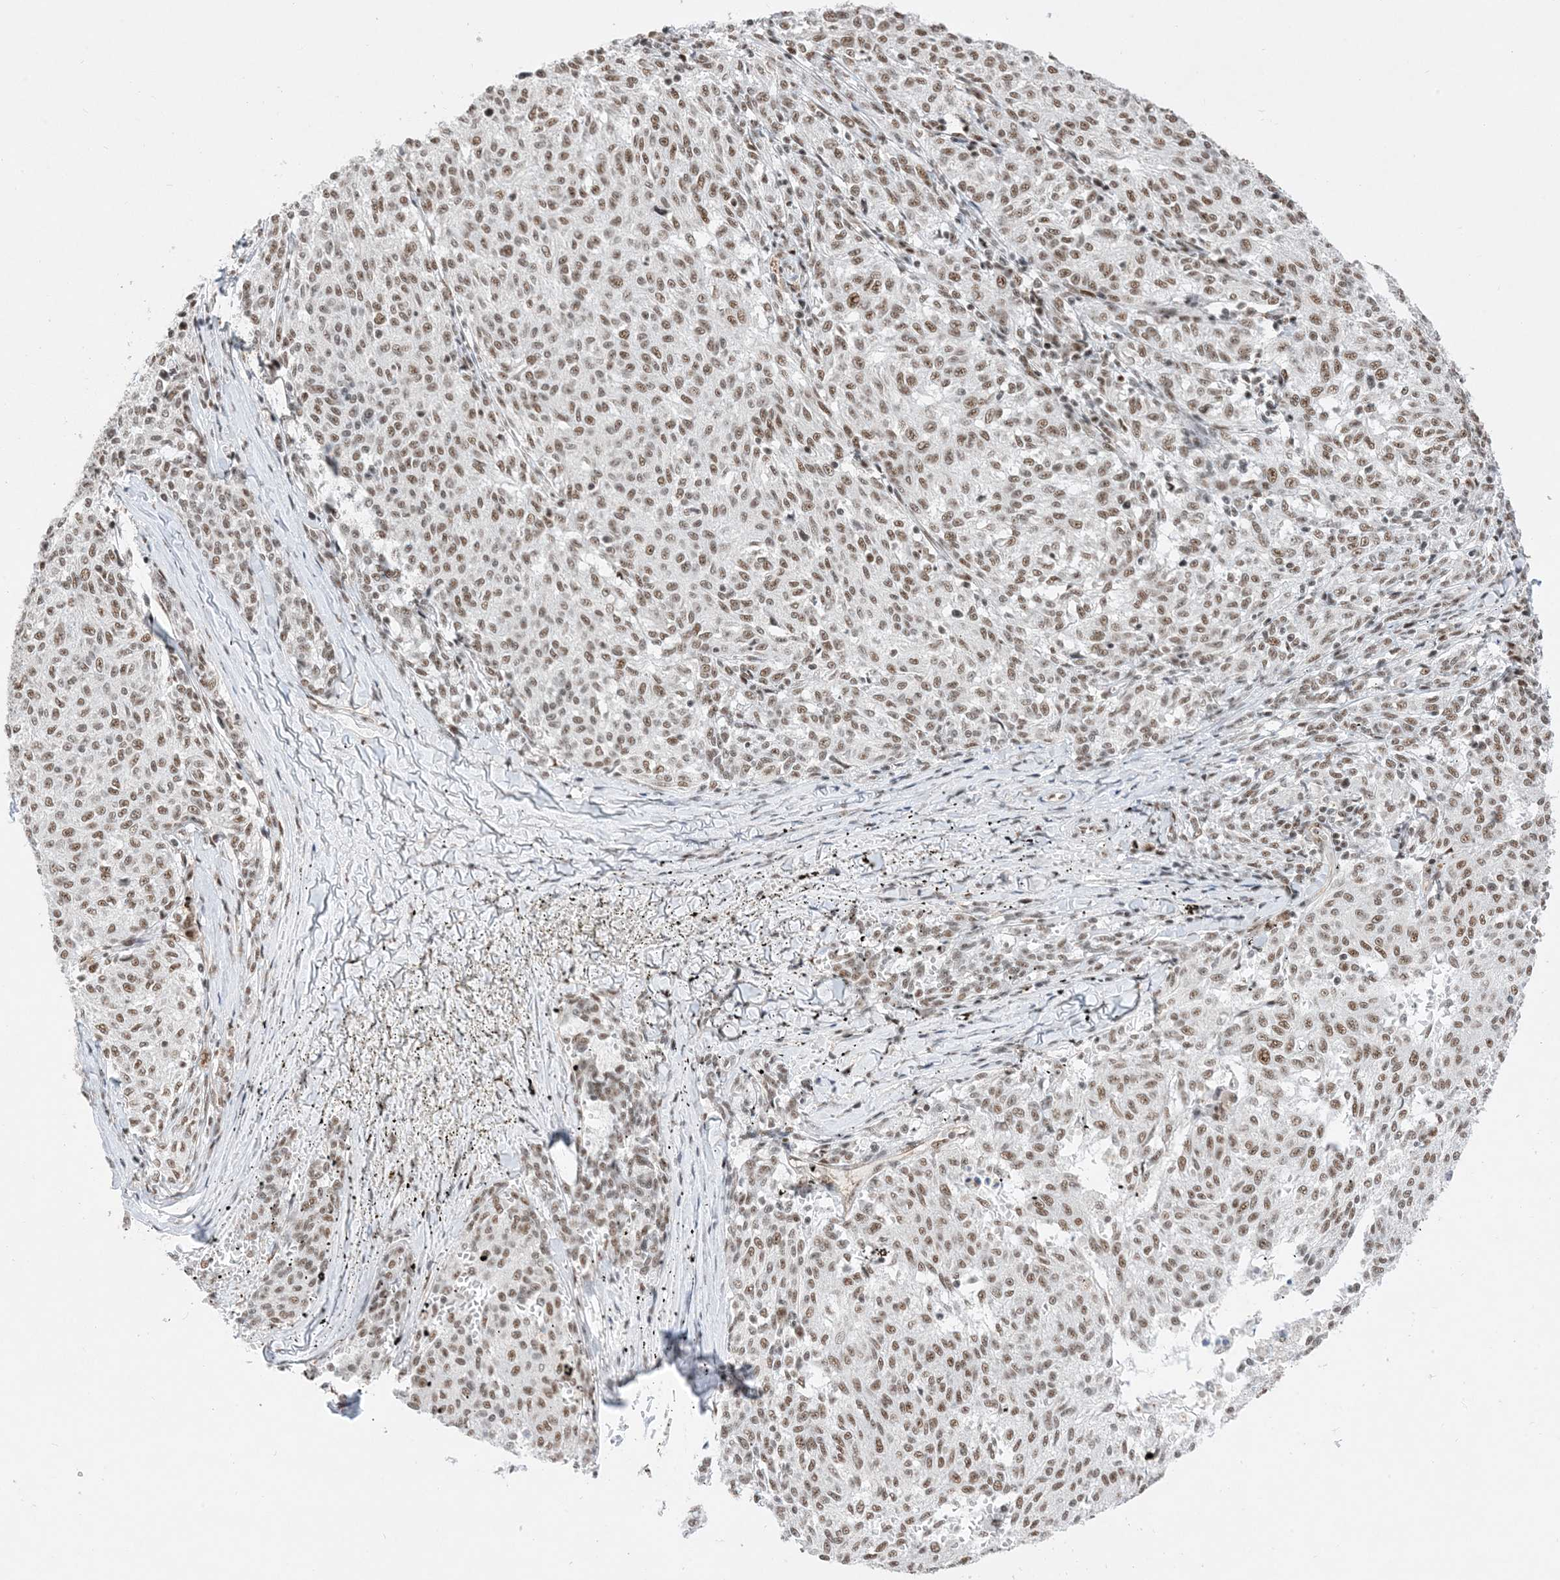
{"staining": {"intensity": "moderate", "quantity": ">75%", "location": "nuclear"}, "tissue": "melanoma", "cell_type": "Tumor cells", "image_type": "cancer", "snomed": [{"axis": "morphology", "description": "Malignant melanoma, NOS"}, {"axis": "topography", "description": "Skin"}], "caption": "Brown immunohistochemical staining in human melanoma demonstrates moderate nuclear expression in about >75% of tumor cells.", "gene": "SF3A3", "patient": {"sex": "female", "age": 72}}